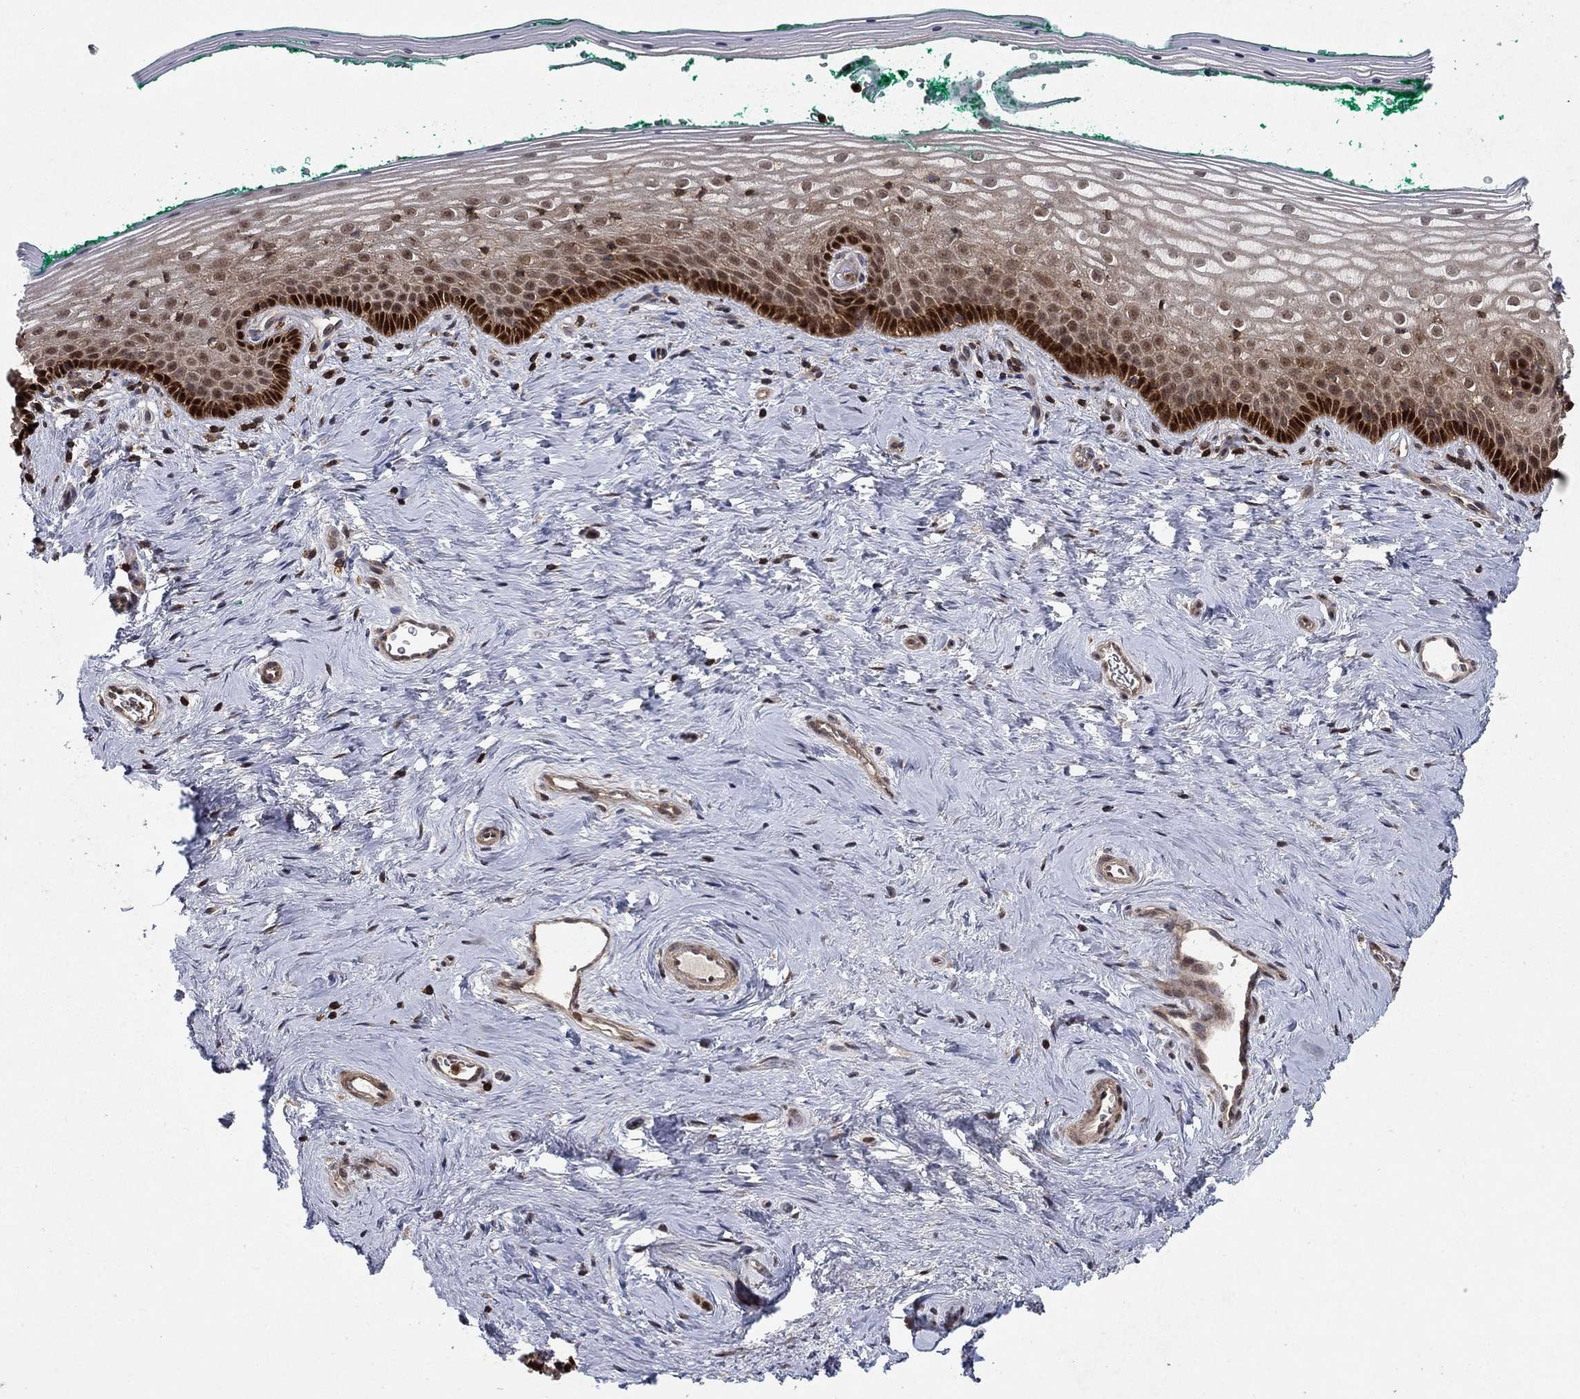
{"staining": {"intensity": "weak", "quantity": ">75%", "location": "cytoplasmic/membranous,nuclear"}, "tissue": "vagina", "cell_type": "Squamous epithelial cells", "image_type": "normal", "snomed": [{"axis": "morphology", "description": "Normal tissue, NOS"}, {"axis": "topography", "description": "Vagina"}], "caption": "High-power microscopy captured an immunohistochemistry (IHC) image of benign vagina, revealing weak cytoplasmic/membranous,nuclear expression in approximately >75% of squamous epithelial cells. The protein is stained brown, and the nuclei are stained in blue (DAB (3,3'-diaminobenzidine) IHC with brightfield microscopy, high magnification).", "gene": "CCDC66", "patient": {"sex": "female", "age": 45}}